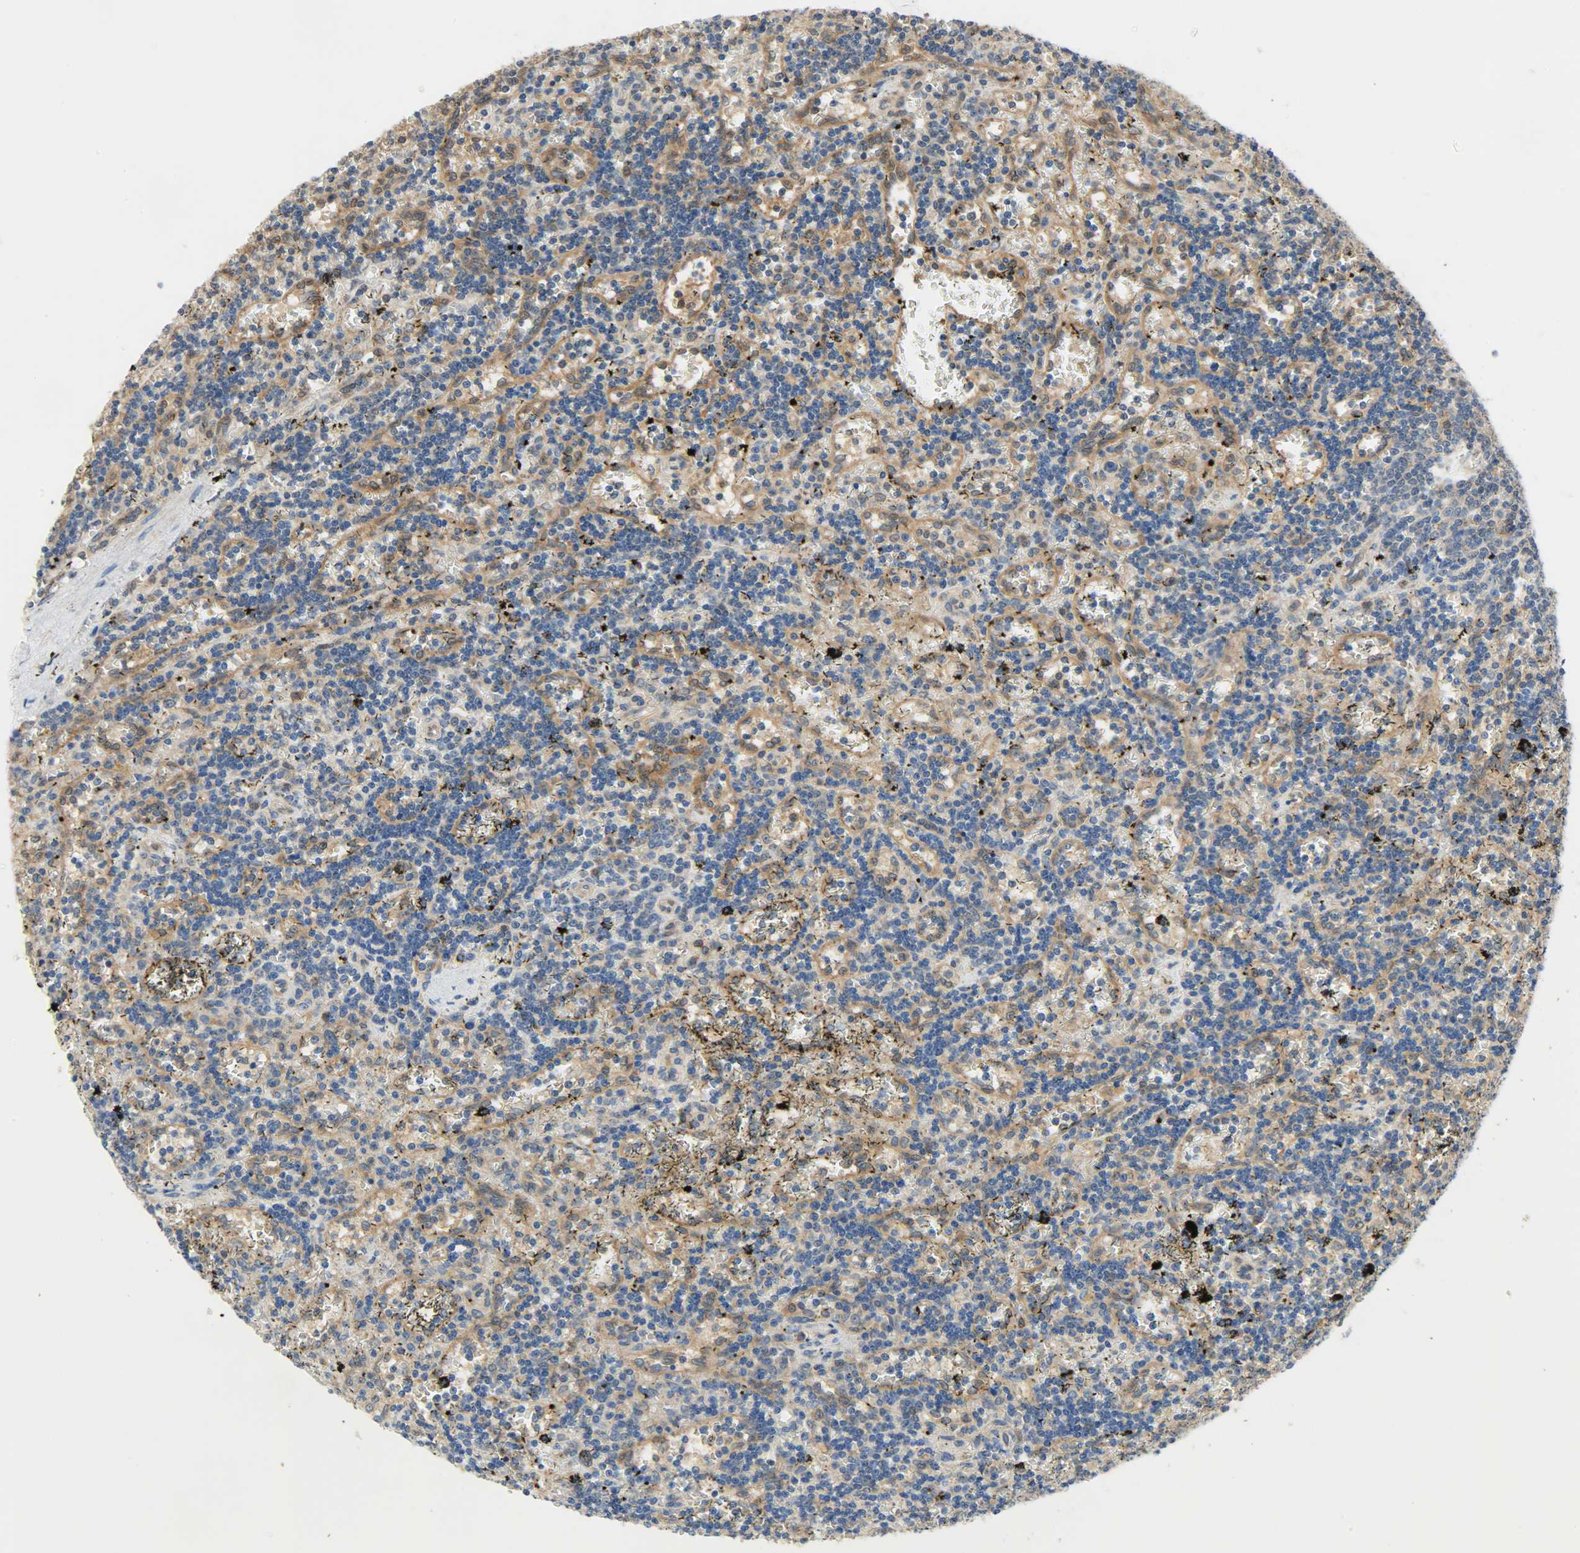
{"staining": {"intensity": "weak", "quantity": ">75%", "location": "cytoplasmic/membranous"}, "tissue": "lymphoma", "cell_type": "Tumor cells", "image_type": "cancer", "snomed": [{"axis": "morphology", "description": "Malignant lymphoma, non-Hodgkin's type, Low grade"}, {"axis": "topography", "description": "Spleen"}], "caption": "Immunohistochemical staining of lymphoma shows low levels of weak cytoplasmic/membranous positivity in approximately >75% of tumor cells.", "gene": "TRIM21", "patient": {"sex": "male", "age": 60}}